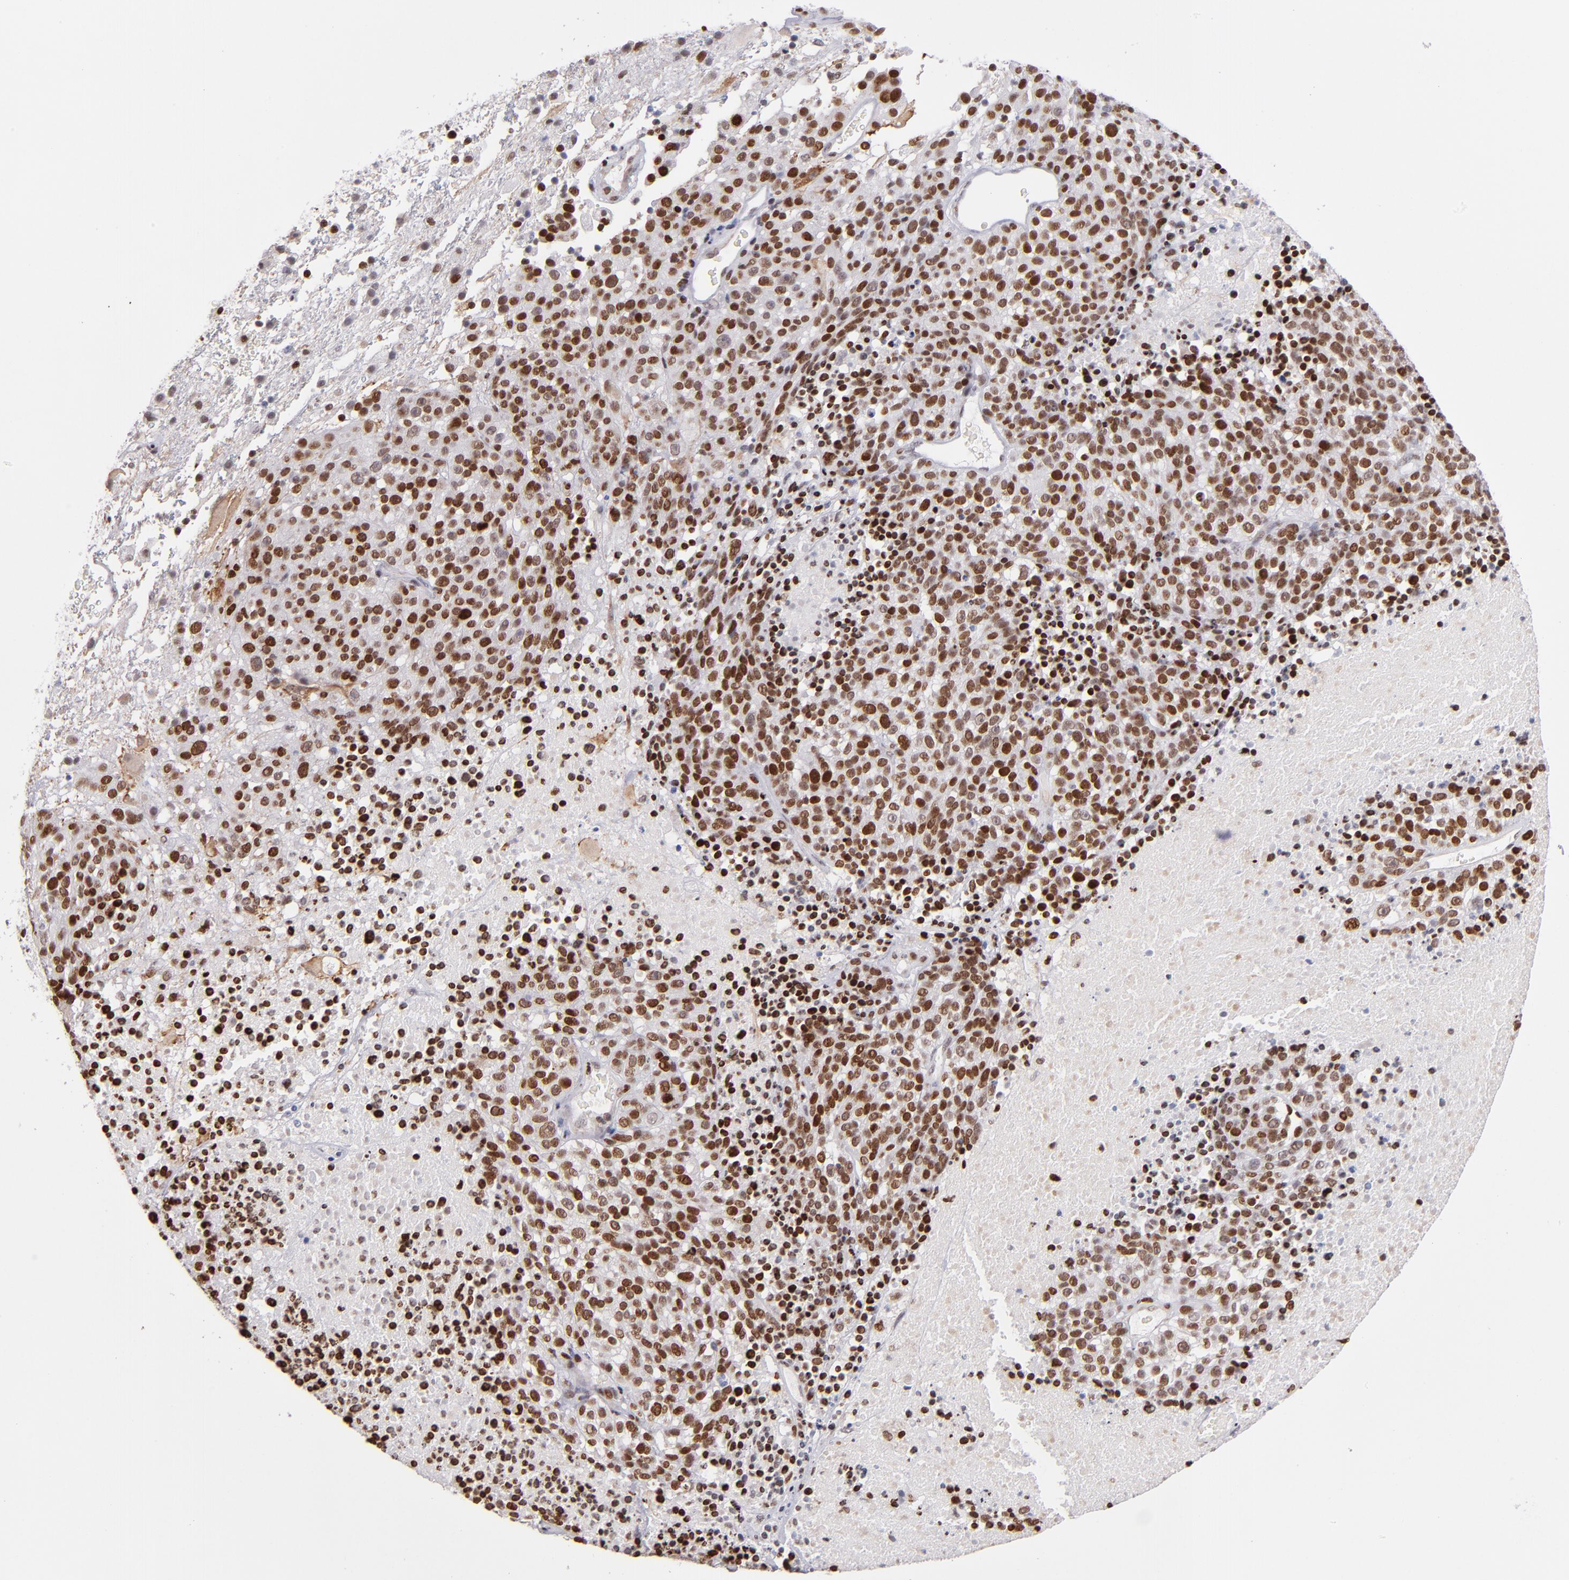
{"staining": {"intensity": "moderate", "quantity": ">75%", "location": "nuclear"}, "tissue": "melanoma", "cell_type": "Tumor cells", "image_type": "cancer", "snomed": [{"axis": "morphology", "description": "Malignant melanoma, Metastatic site"}, {"axis": "topography", "description": "Cerebral cortex"}], "caption": "Melanoma stained with a protein marker shows moderate staining in tumor cells.", "gene": "POLA1", "patient": {"sex": "female", "age": 52}}